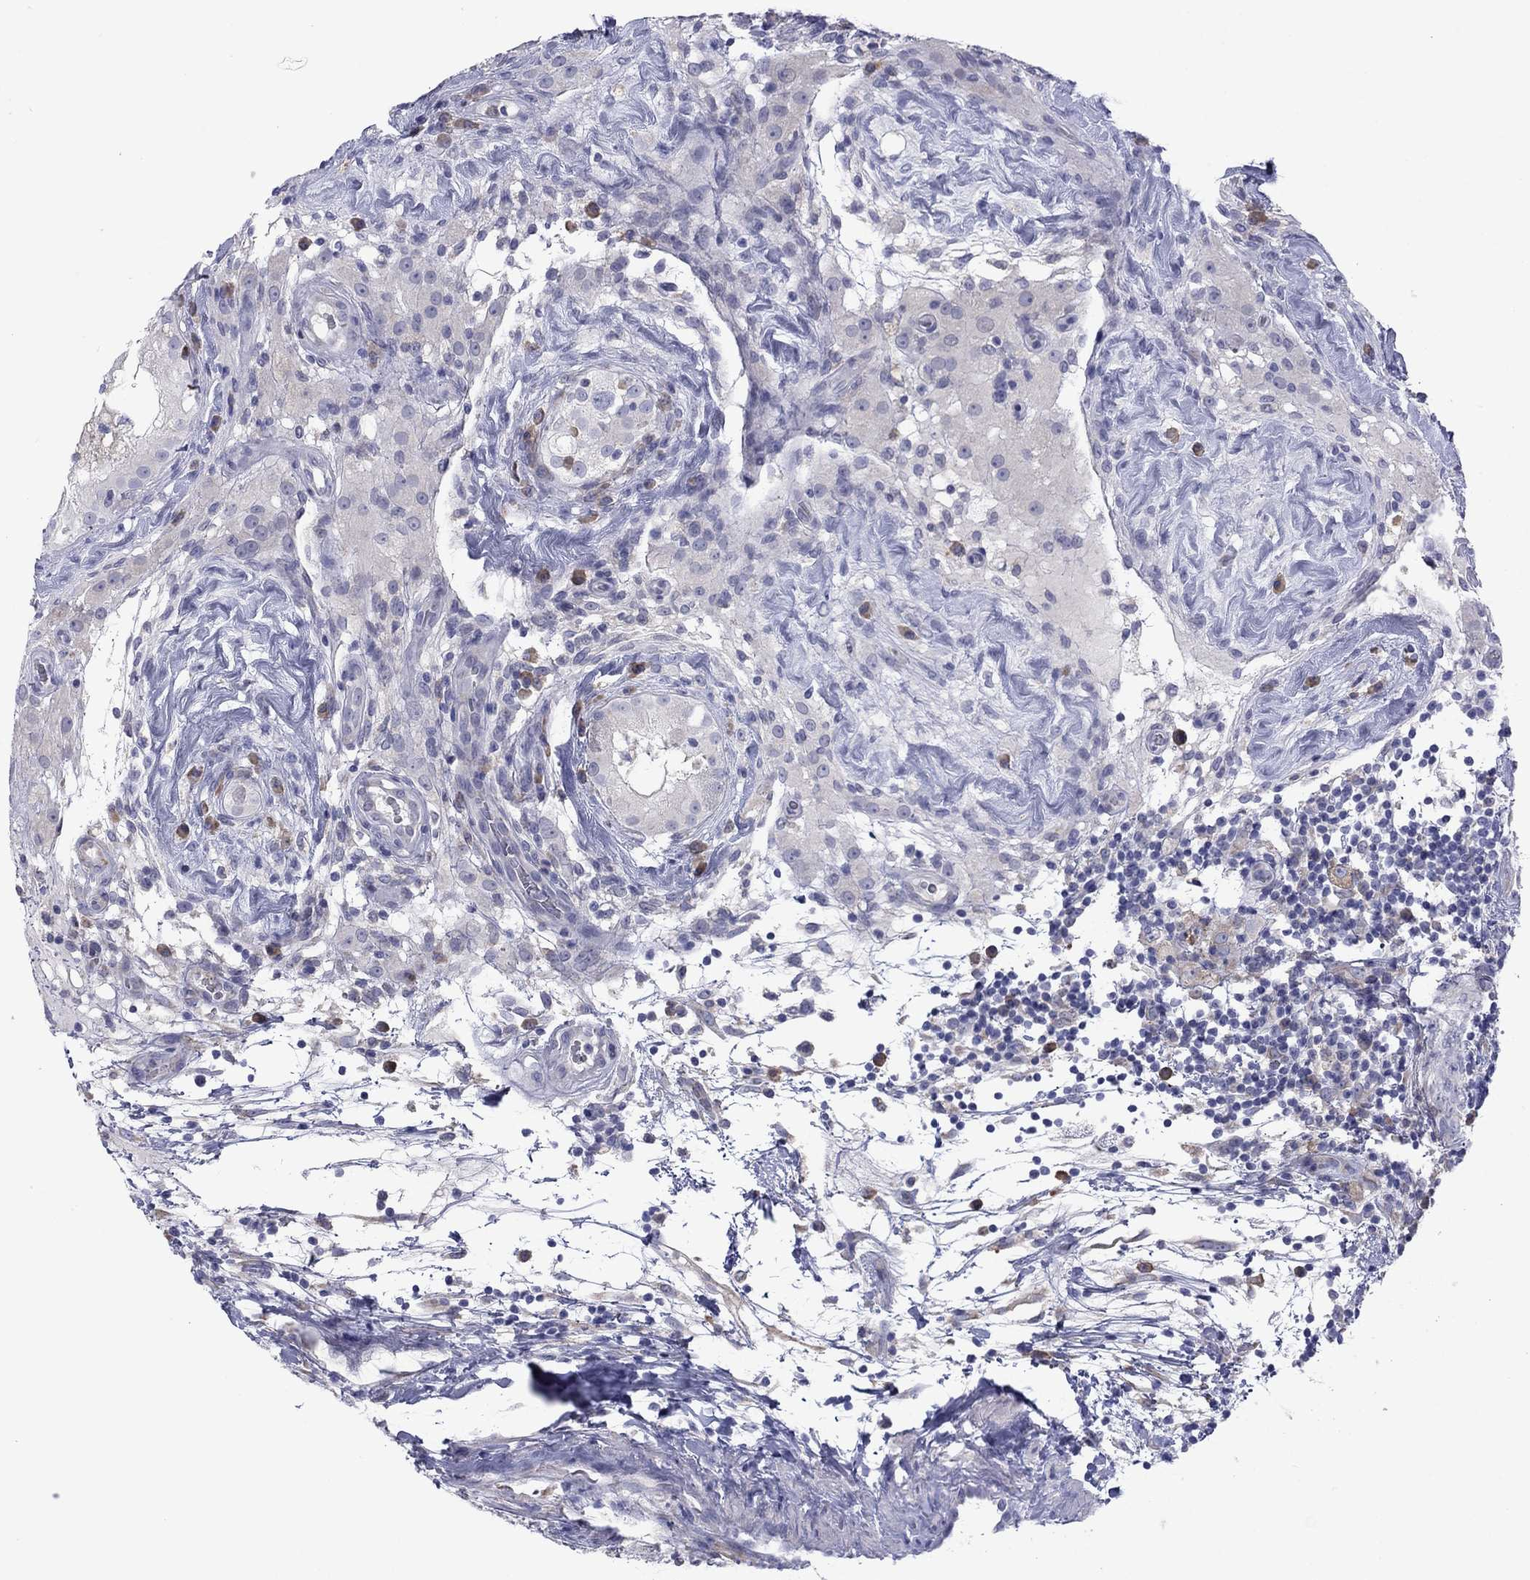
{"staining": {"intensity": "negative", "quantity": "none", "location": "none"}, "tissue": "testis cancer", "cell_type": "Tumor cells", "image_type": "cancer", "snomed": [{"axis": "morphology", "description": "Seminoma, NOS"}, {"axis": "topography", "description": "Testis"}], "caption": "IHC photomicrograph of testis cancer (seminoma) stained for a protein (brown), which demonstrates no staining in tumor cells.", "gene": "TMPRSS11A", "patient": {"sex": "male", "age": 34}}